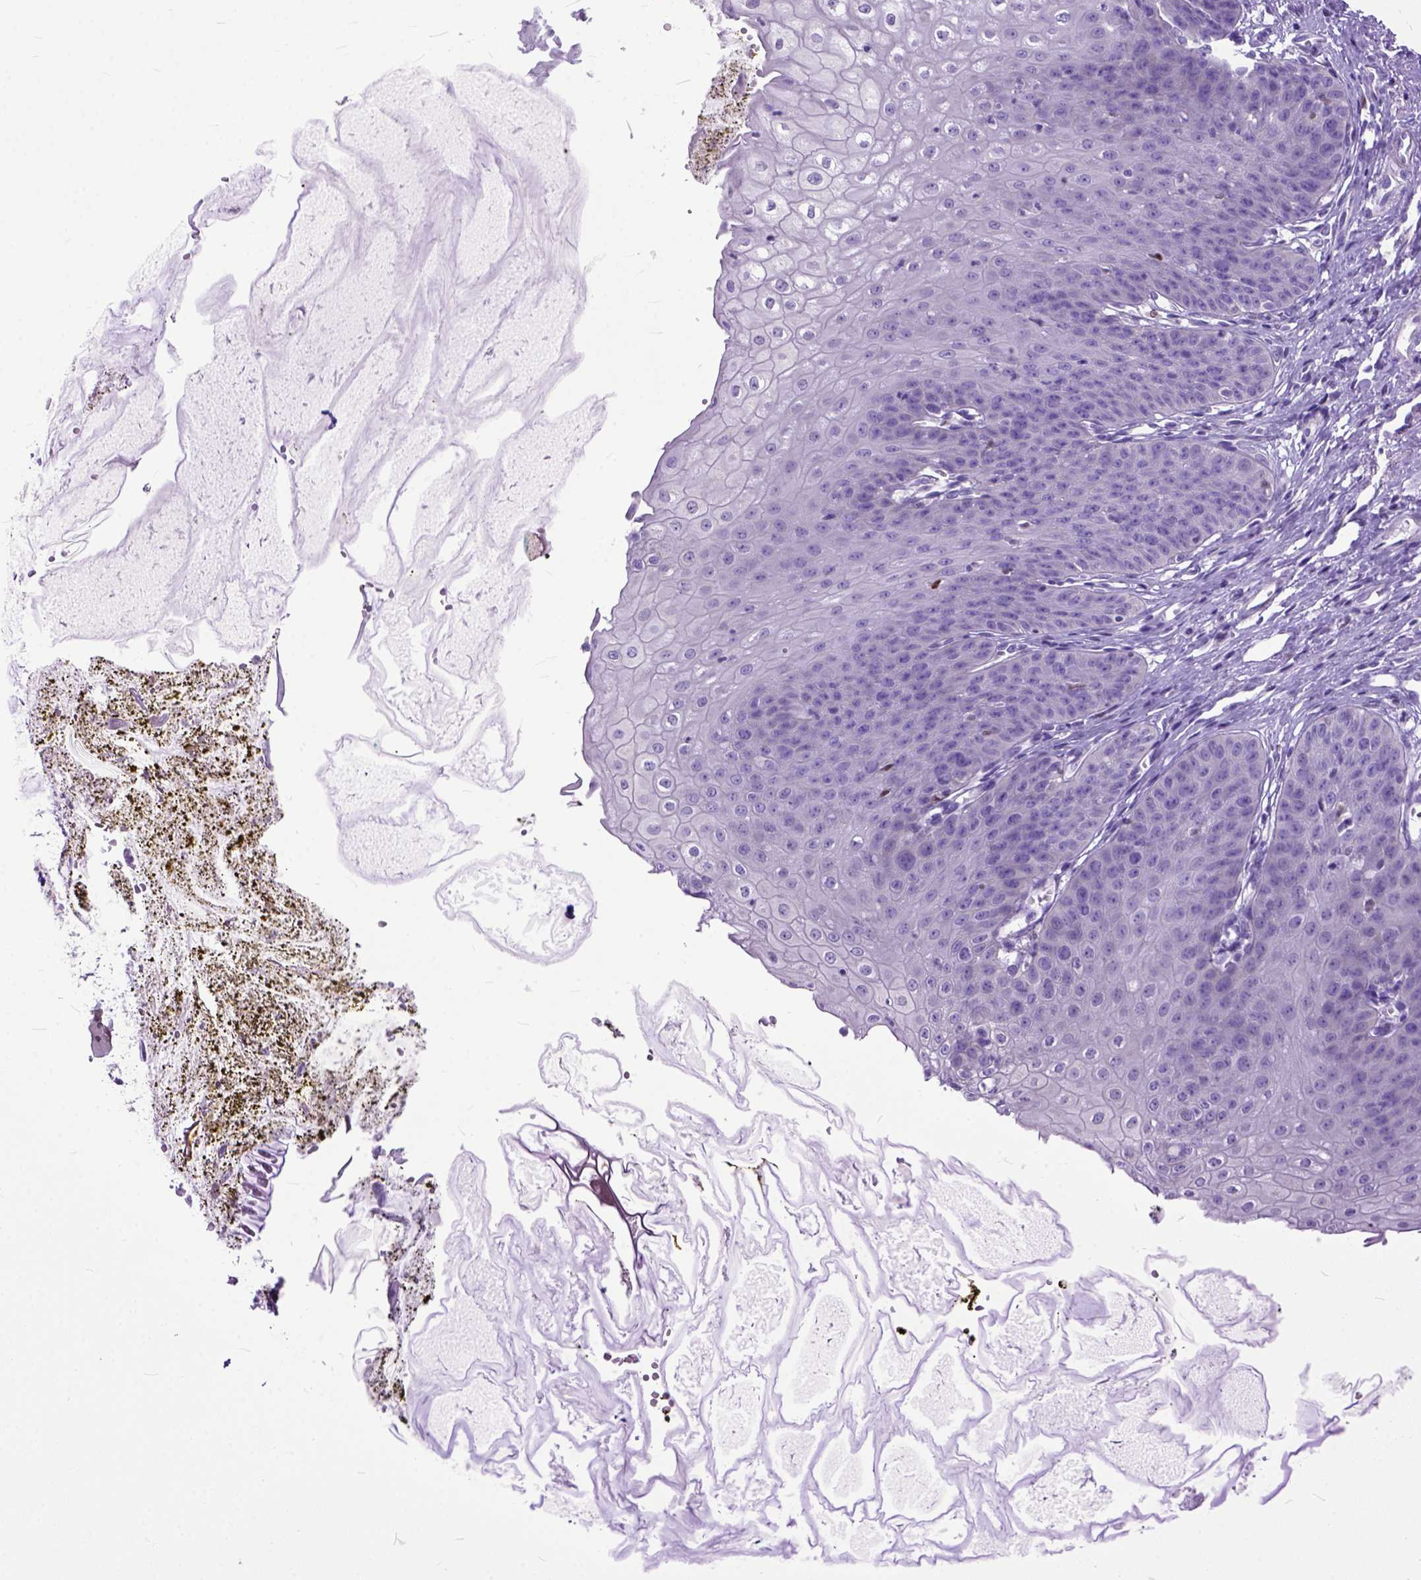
{"staining": {"intensity": "negative", "quantity": "none", "location": "none"}, "tissue": "esophagus", "cell_type": "Squamous epithelial cells", "image_type": "normal", "snomed": [{"axis": "morphology", "description": "Normal tissue, NOS"}, {"axis": "topography", "description": "Esophagus"}], "caption": "Histopathology image shows no significant protein positivity in squamous epithelial cells of unremarkable esophagus. (DAB immunohistochemistry (IHC), high magnification).", "gene": "CRB1", "patient": {"sex": "male", "age": 71}}